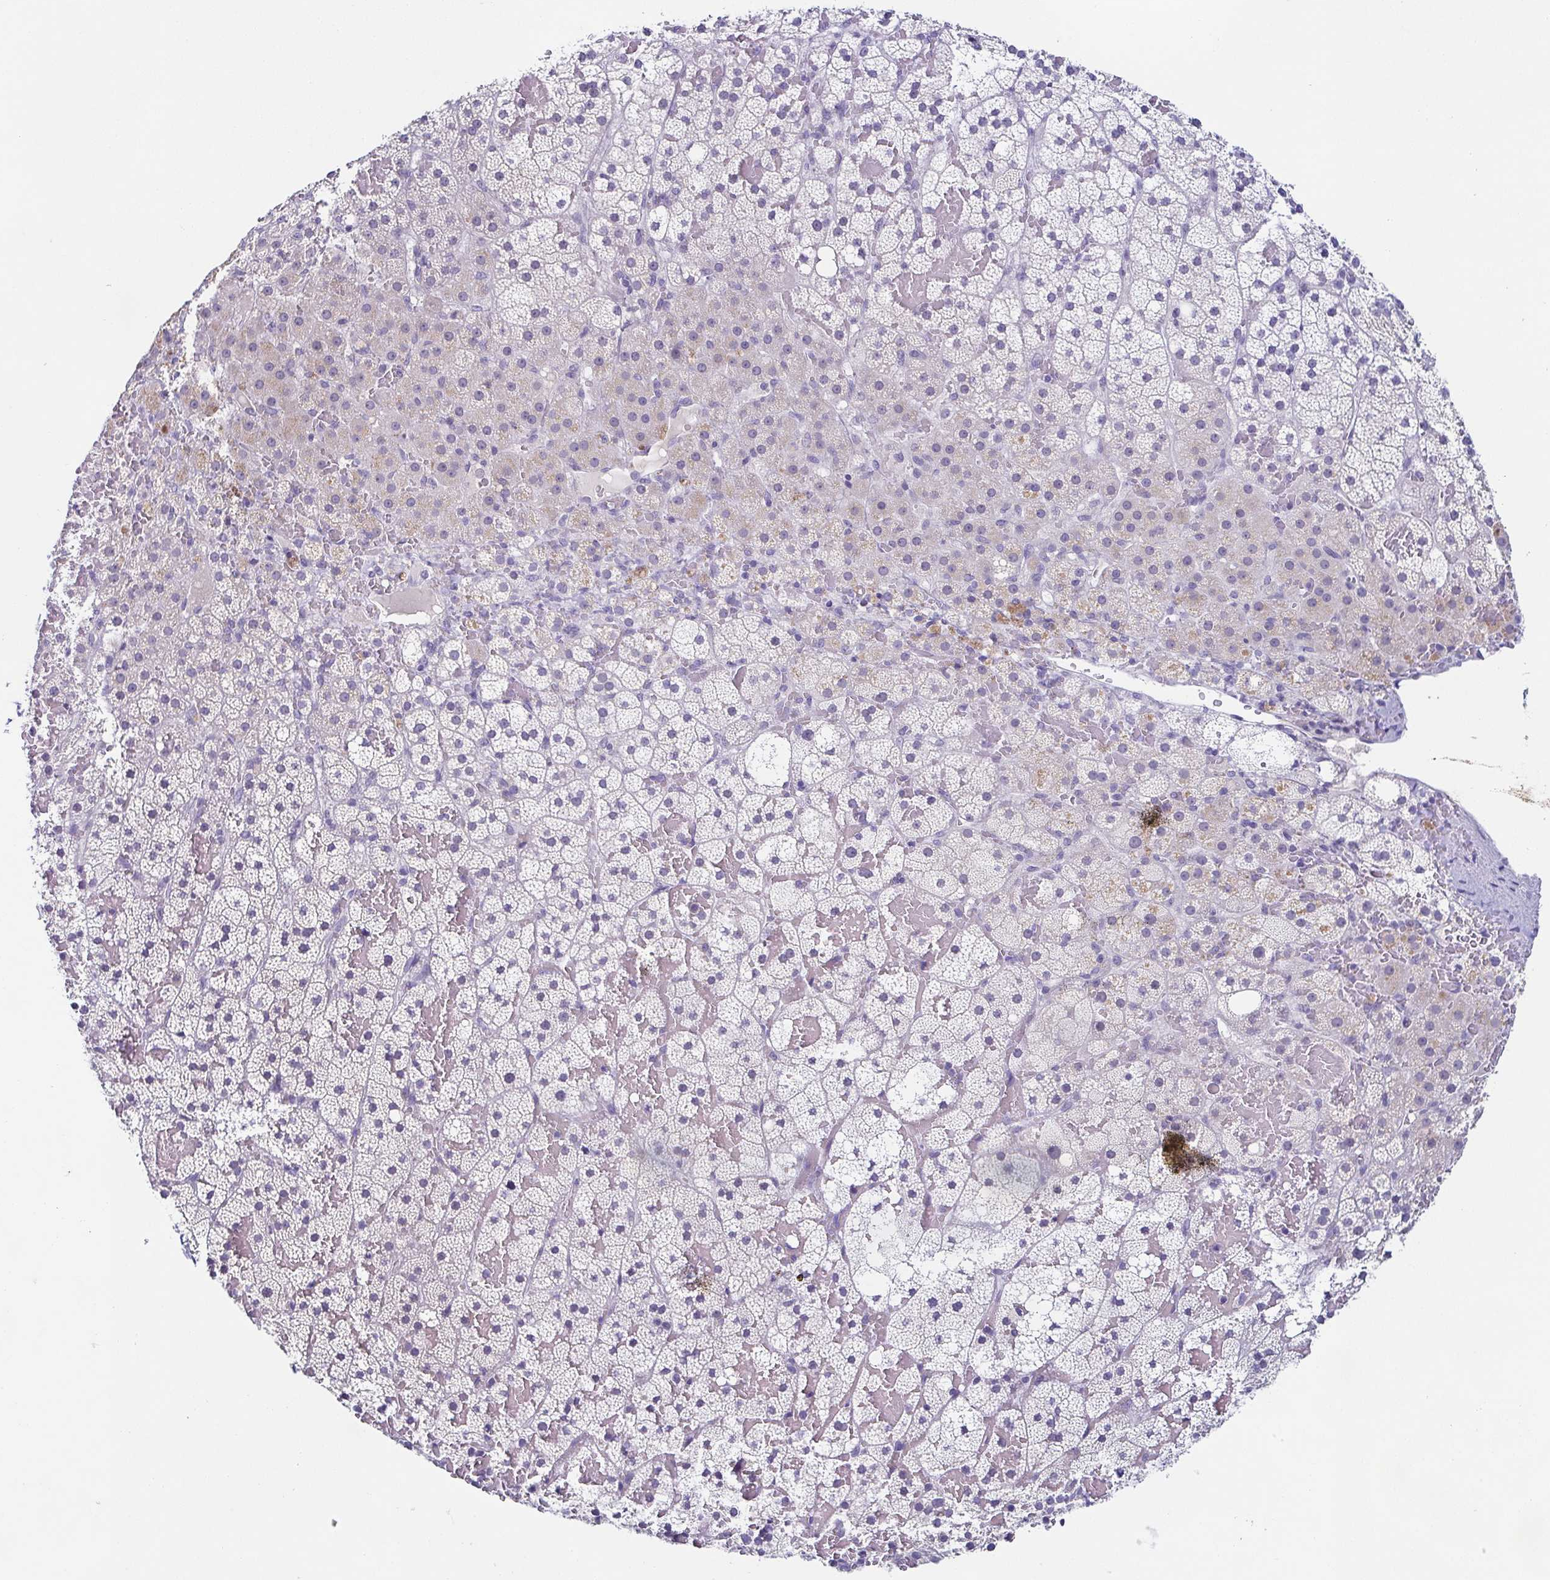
{"staining": {"intensity": "negative", "quantity": "none", "location": "none"}, "tissue": "adrenal gland", "cell_type": "Glandular cells", "image_type": "normal", "snomed": [{"axis": "morphology", "description": "Normal tissue, NOS"}, {"axis": "topography", "description": "Adrenal gland"}], "caption": "This is an immunohistochemistry (IHC) micrograph of unremarkable adrenal gland. There is no staining in glandular cells.", "gene": "TP73", "patient": {"sex": "male", "age": 53}}